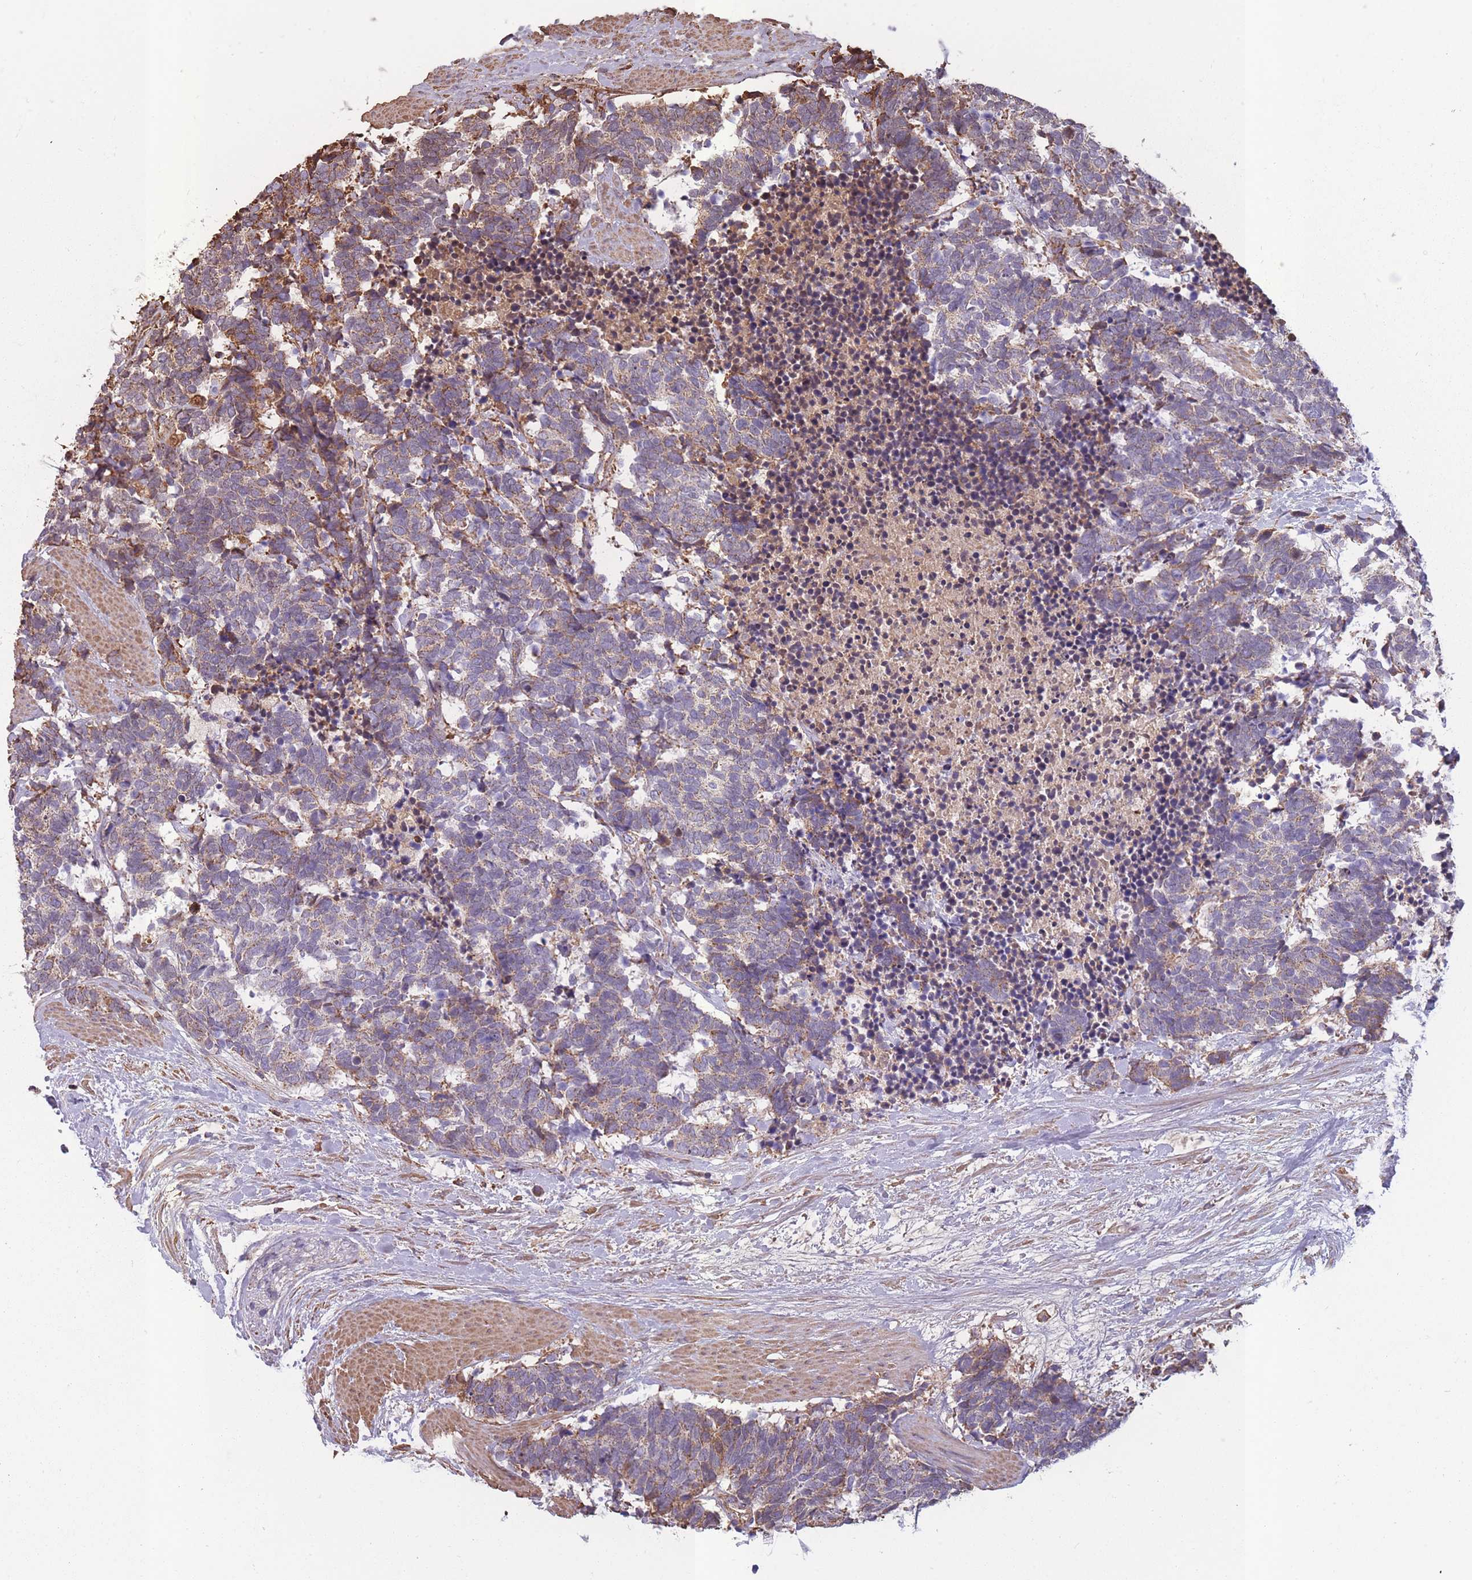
{"staining": {"intensity": "weak", "quantity": "25%-75%", "location": "cytoplasmic/membranous"}, "tissue": "carcinoid", "cell_type": "Tumor cells", "image_type": "cancer", "snomed": [{"axis": "morphology", "description": "Carcinoma, NOS"}, {"axis": "morphology", "description": "Carcinoid, malignant, NOS"}, {"axis": "topography", "description": "Prostate"}], "caption": "Protein expression analysis of human carcinoid reveals weak cytoplasmic/membranous staining in about 25%-75% of tumor cells.", "gene": "KAT2A", "patient": {"sex": "male", "age": 57}}